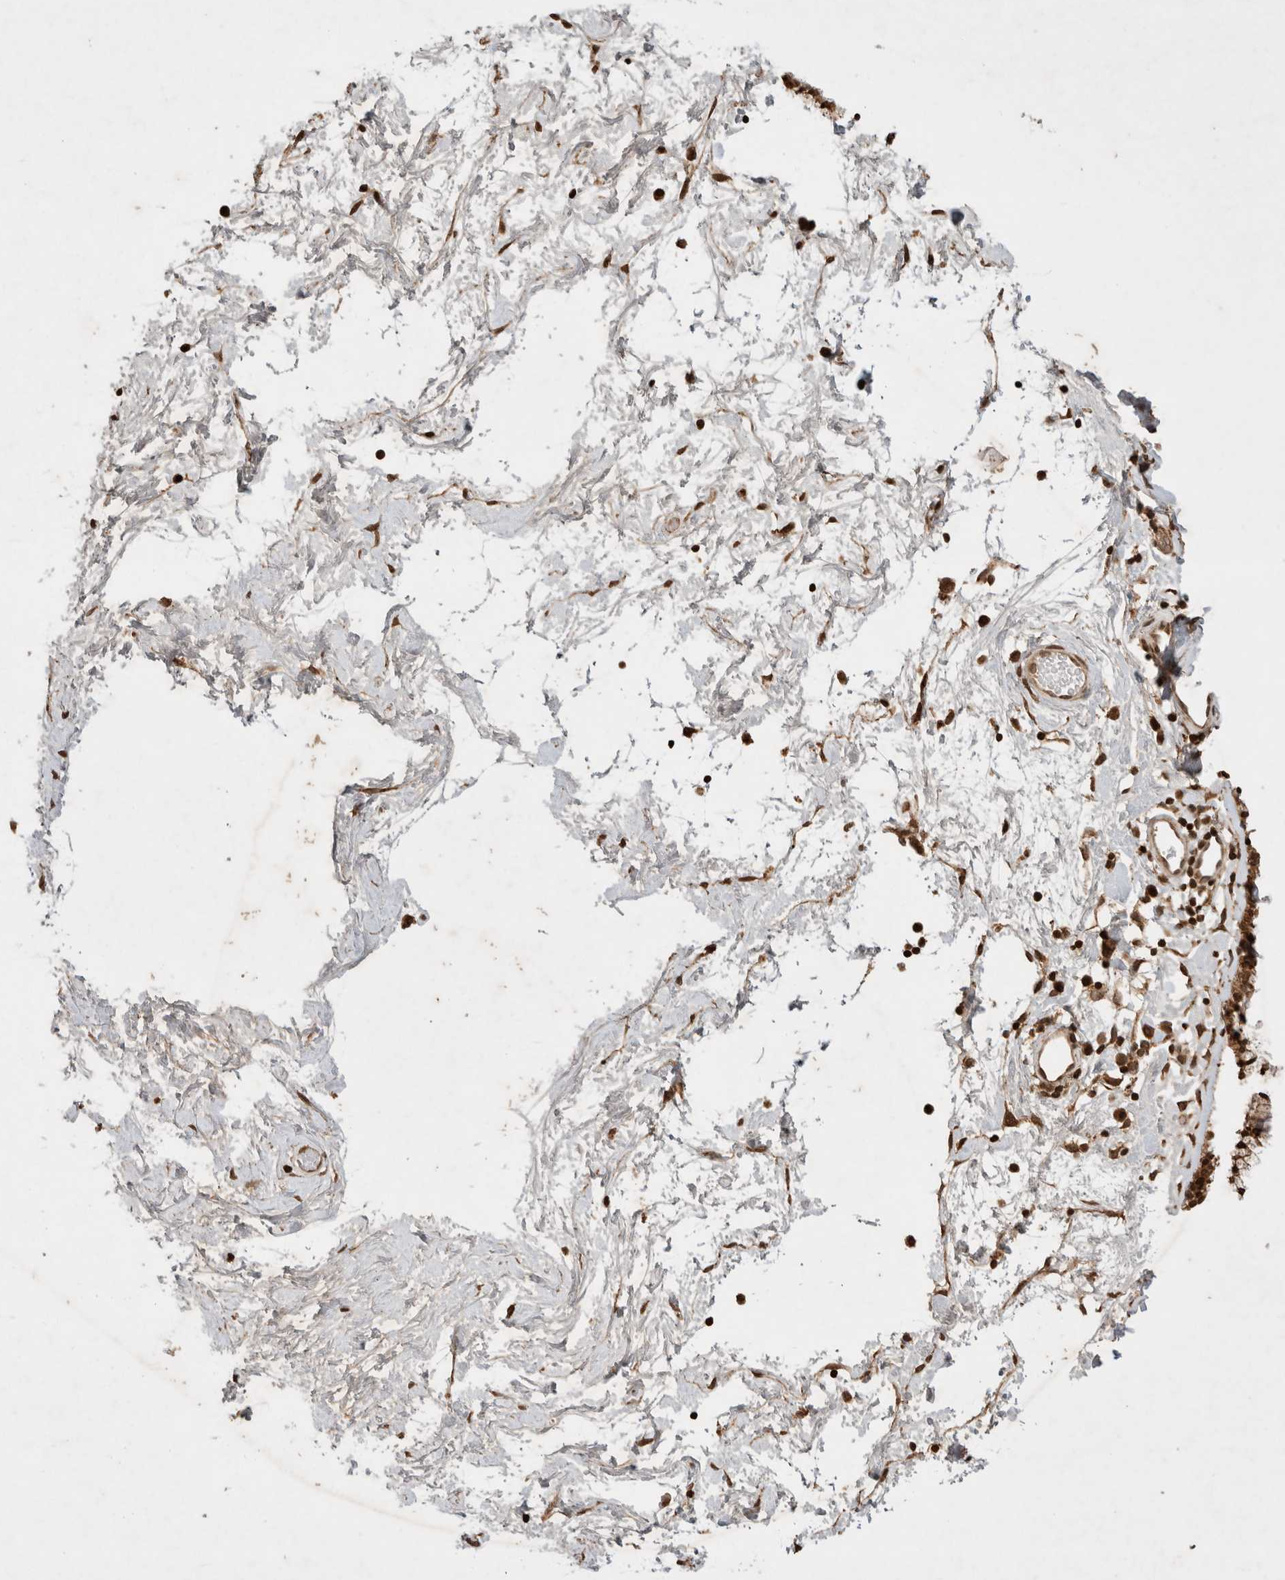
{"staining": {"intensity": "strong", "quantity": ">75%", "location": "cytoplasmic/membranous,nuclear"}, "tissue": "nasopharynx", "cell_type": "Respiratory epithelial cells", "image_type": "normal", "snomed": [{"axis": "morphology", "description": "Normal tissue, NOS"}, {"axis": "morphology", "description": "Inflammation, NOS"}, {"axis": "topography", "description": "Nasopharynx"}], "caption": "Respiratory epithelial cells exhibit high levels of strong cytoplasmic/membranous,nuclear expression in approximately >75% of cells in normal human nasopharynx.", "gene": "FAM221A", "patient": {"sex": "male", "age": 48}}